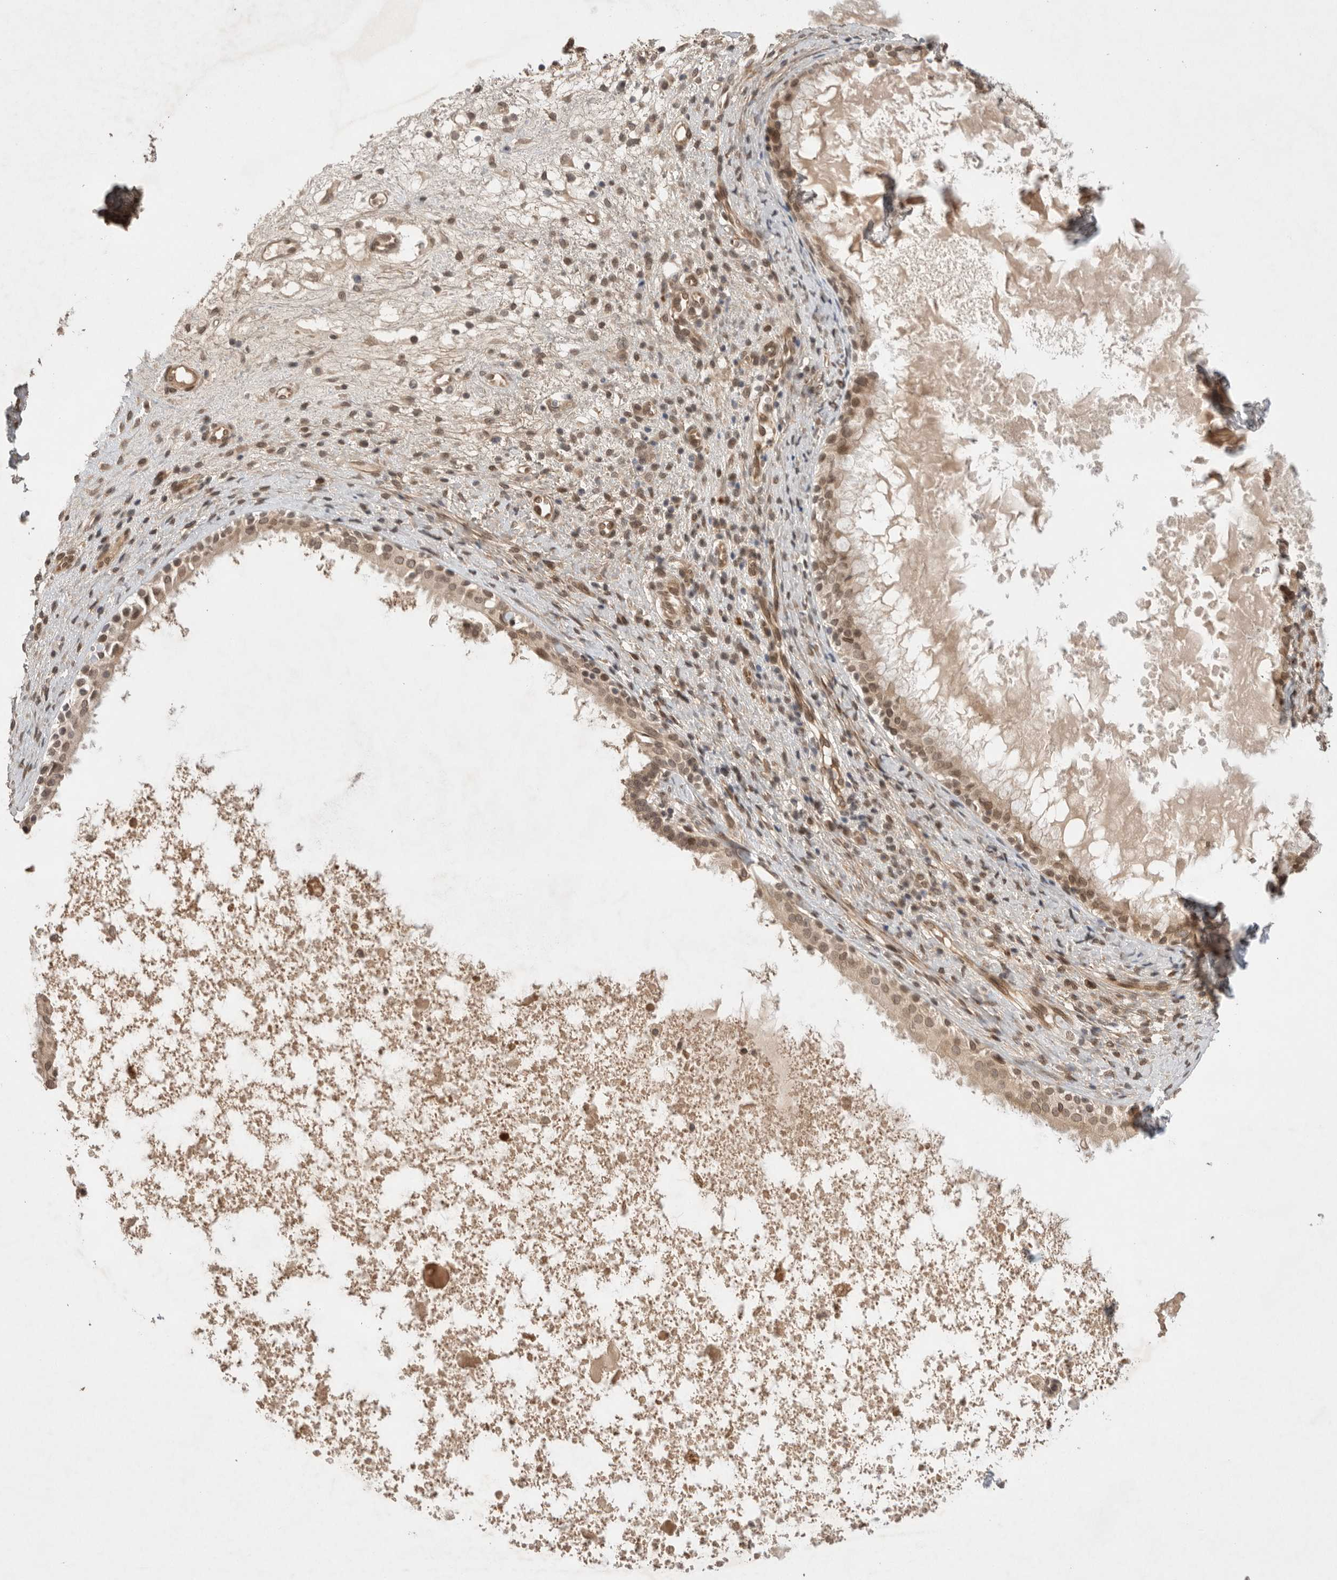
{"staining": {"intensity": "moderate", "quantity": ">75%", "location": "cytoplasmic/membranous,nuclear"}, "tissue": "nasopharynx", "cell_type": "Respiratory epithelial cells", "image_type": "normal", "snomed": [{"axis": "morphology", "description": "Normal tissue, NOS"}, {"axis": "topography", "description": "Nasopharynx"}], "caption": "Moderate cytoplasmic/membranous,nuclear protein staining is identified in about >75% of respiratory epithelial cells in nasopharynx. (DAB (3,3'-diaminobenzidine) = brown stain, brightfield microscopy at high magnification).", "gene": "LEMD3", "patient": {"sex": "male", "age": 22}}